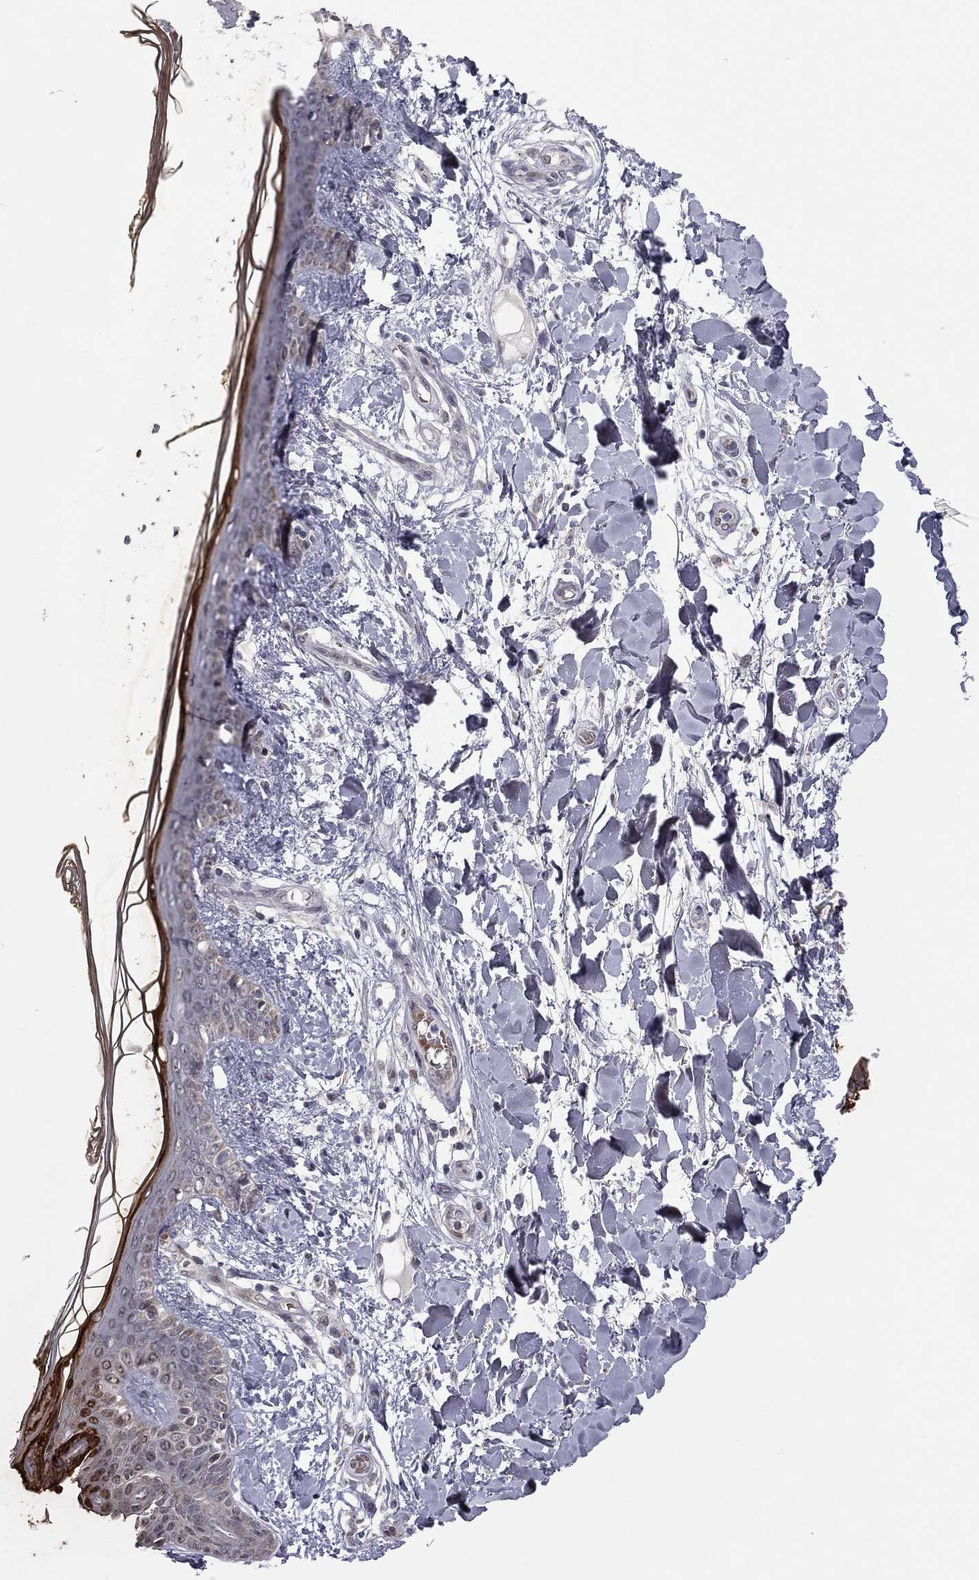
{"staining": {"intensity": "negative", "quantity": "none", "location": "none"}, "tissue": "skin", "cell_type": "Fibroblasts", "image_type": "normal", "snomed": [{"axis": "morphology", "description": "Normal tissue, NOS"}, {"axis": "topography", "description": "Skin"}], "caption": "Immunohistochemical staining of normal human skin reveals no significant staining in fibroblasts.", "gene": "MC3R", "patient": {"sex": "female", "age": 34}}